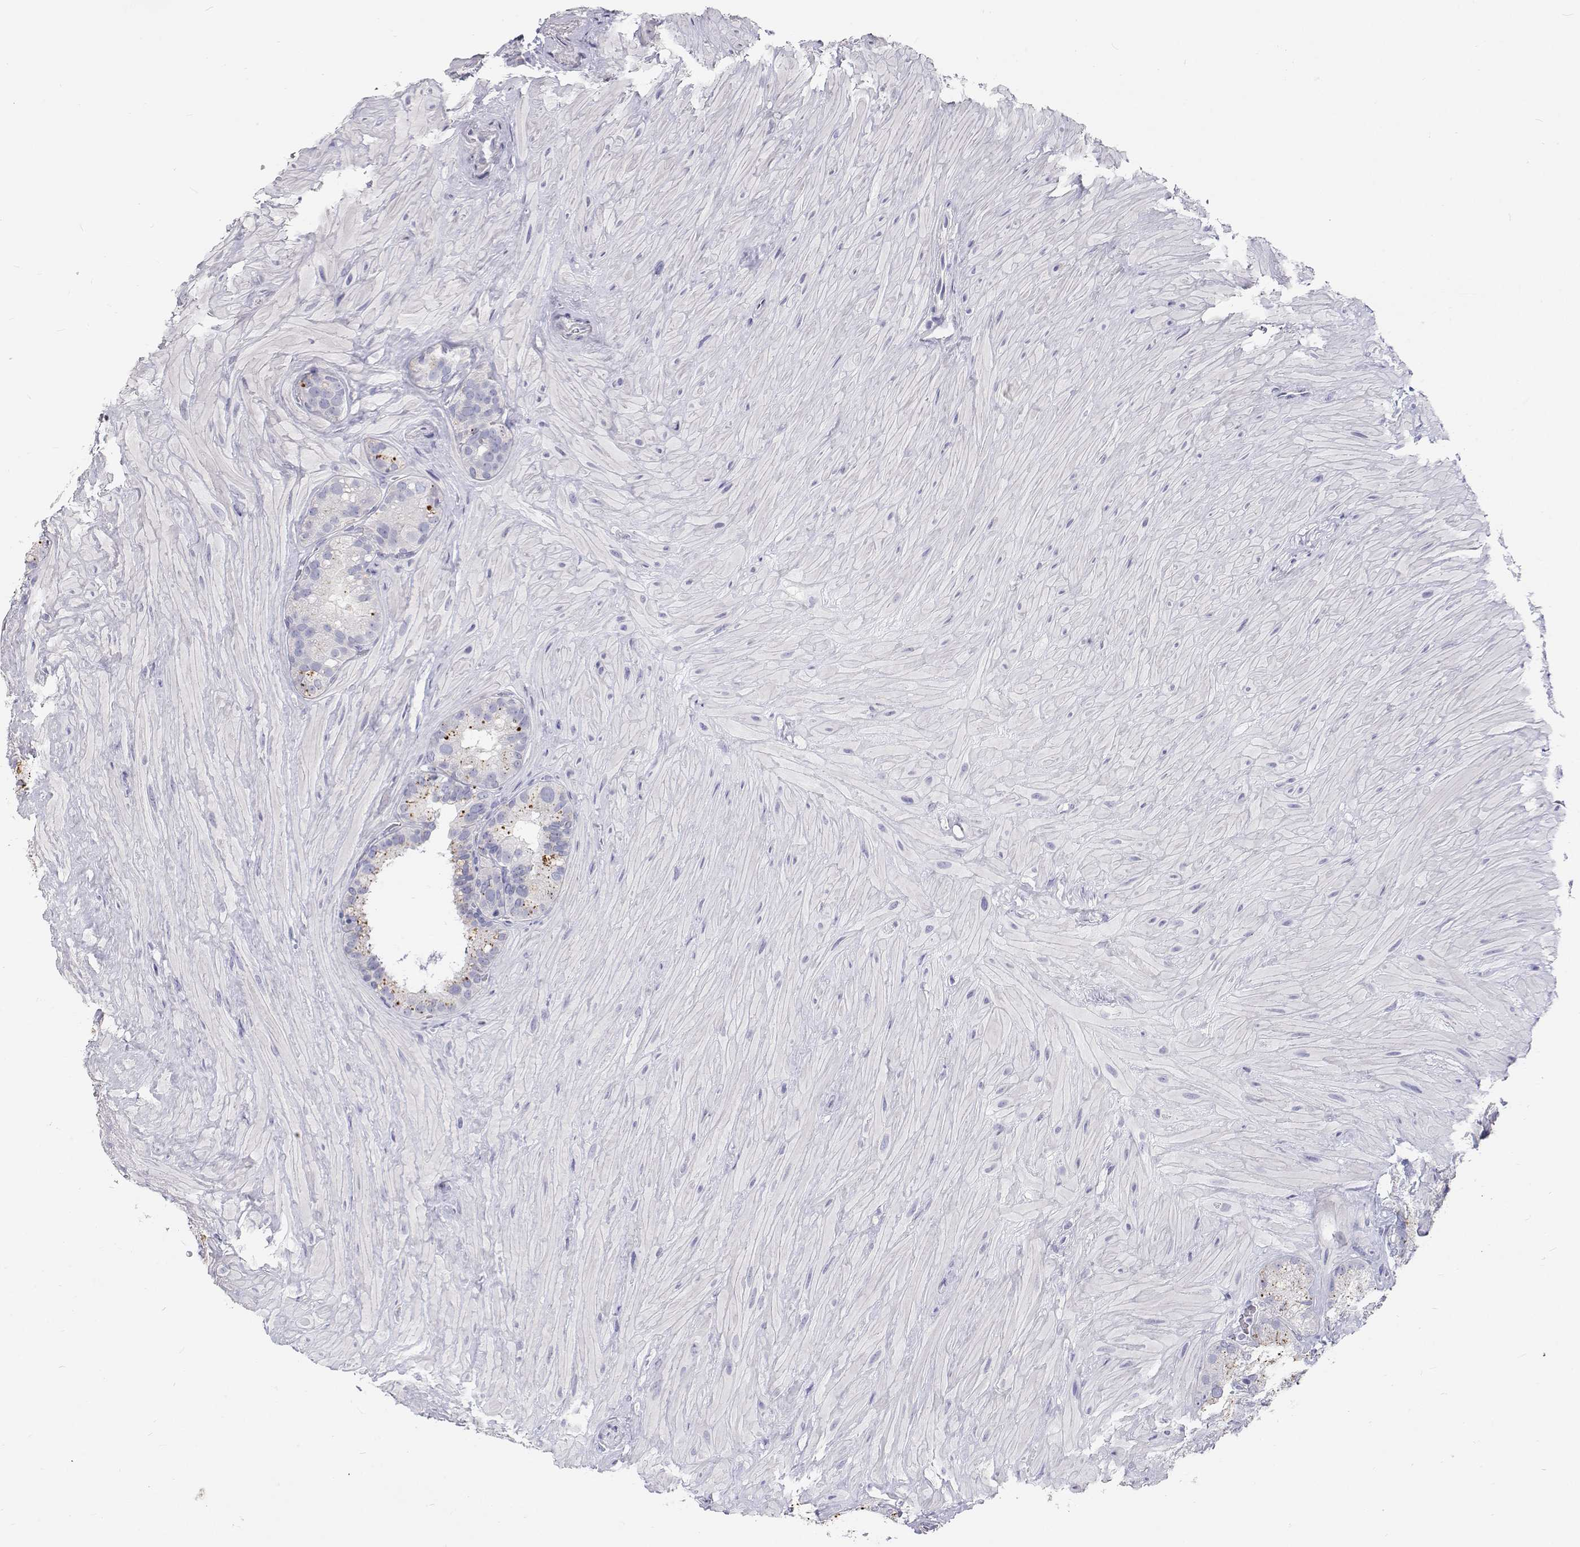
{"staining": {"intensity": "moderate", "quantity": "<25%", "location": "cytoplasmic/membranous"}, "tissue": "seminal vesicle", "cell_type": "Glandular cells", "image_type": "normal", "snomed": [{"axis": "morphology", "description": "Normal tissue, NOS"}, {"axis": "topography", "description": "Seminal veicle"}], "caption": "A brown stain labels moderate cytoplasmic/membranous staining of a protein in glandular cells of benign seminal vesicle. (IHC, brightfield microscopy, high magnification).", "gene": "NCR2", "patient": {"sex": "male", "age": 60}}